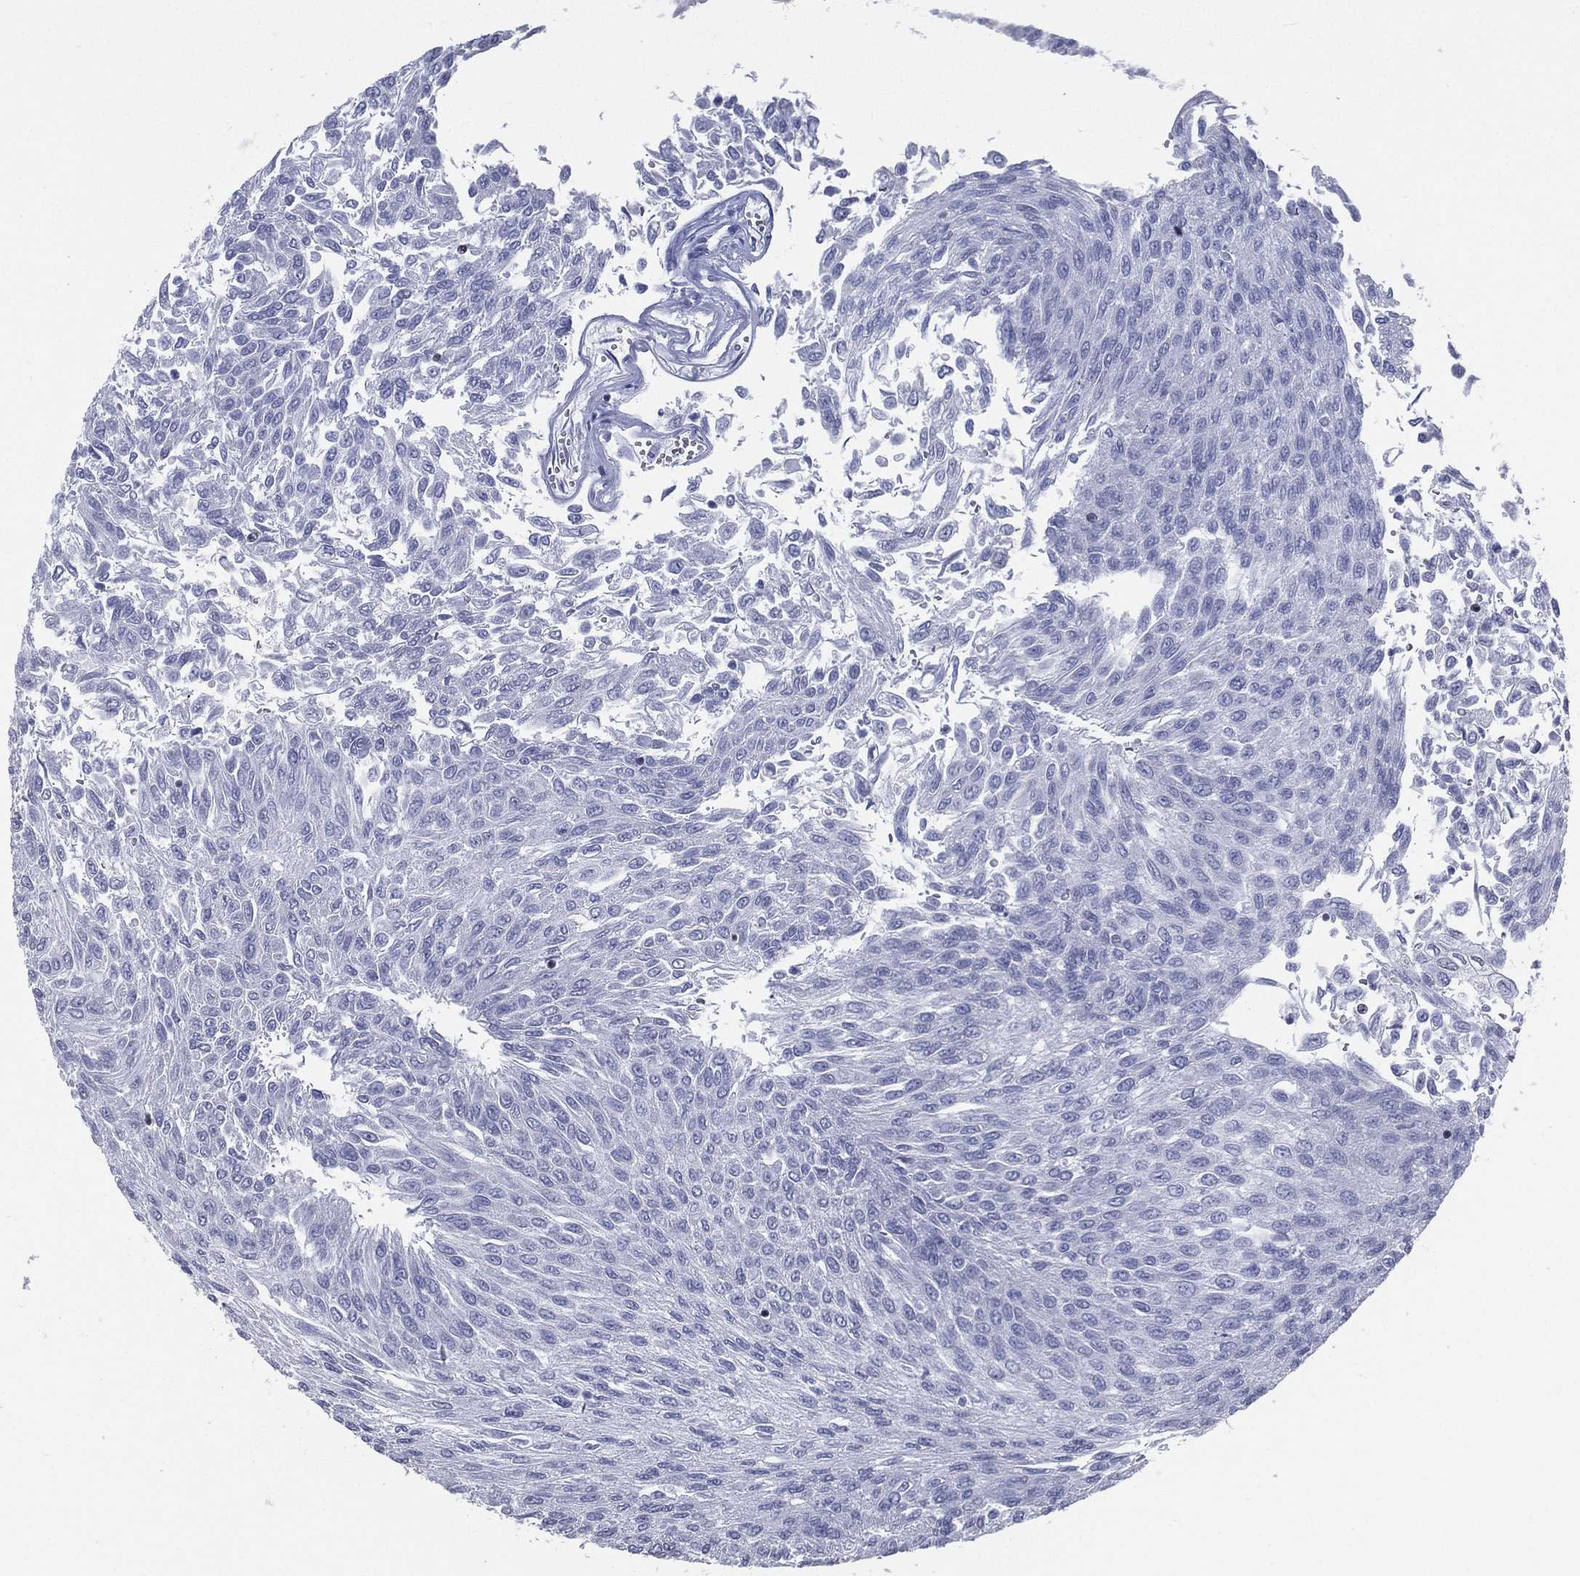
{"staining": {"intensity": "negative", "quantity": "none", "location": "none"}, "tissue": "urothelial cancer", "cell_type": "Tumor cells", "image_type": "cancer", "snomed": [{"axis": "morphology", "description": "Urothelial carcinoma, Low grade"}, {"axis": "topography", "description": "Urinary bladder"}], "caption": "A high-resolution histopathology image shows immunohistochemistry (IHC) staining of urothelial cancer, which reveals no significant staining in tumor cells.", "gene": "PYHIN1", "patient": {"sex": "male", "age": 78}}